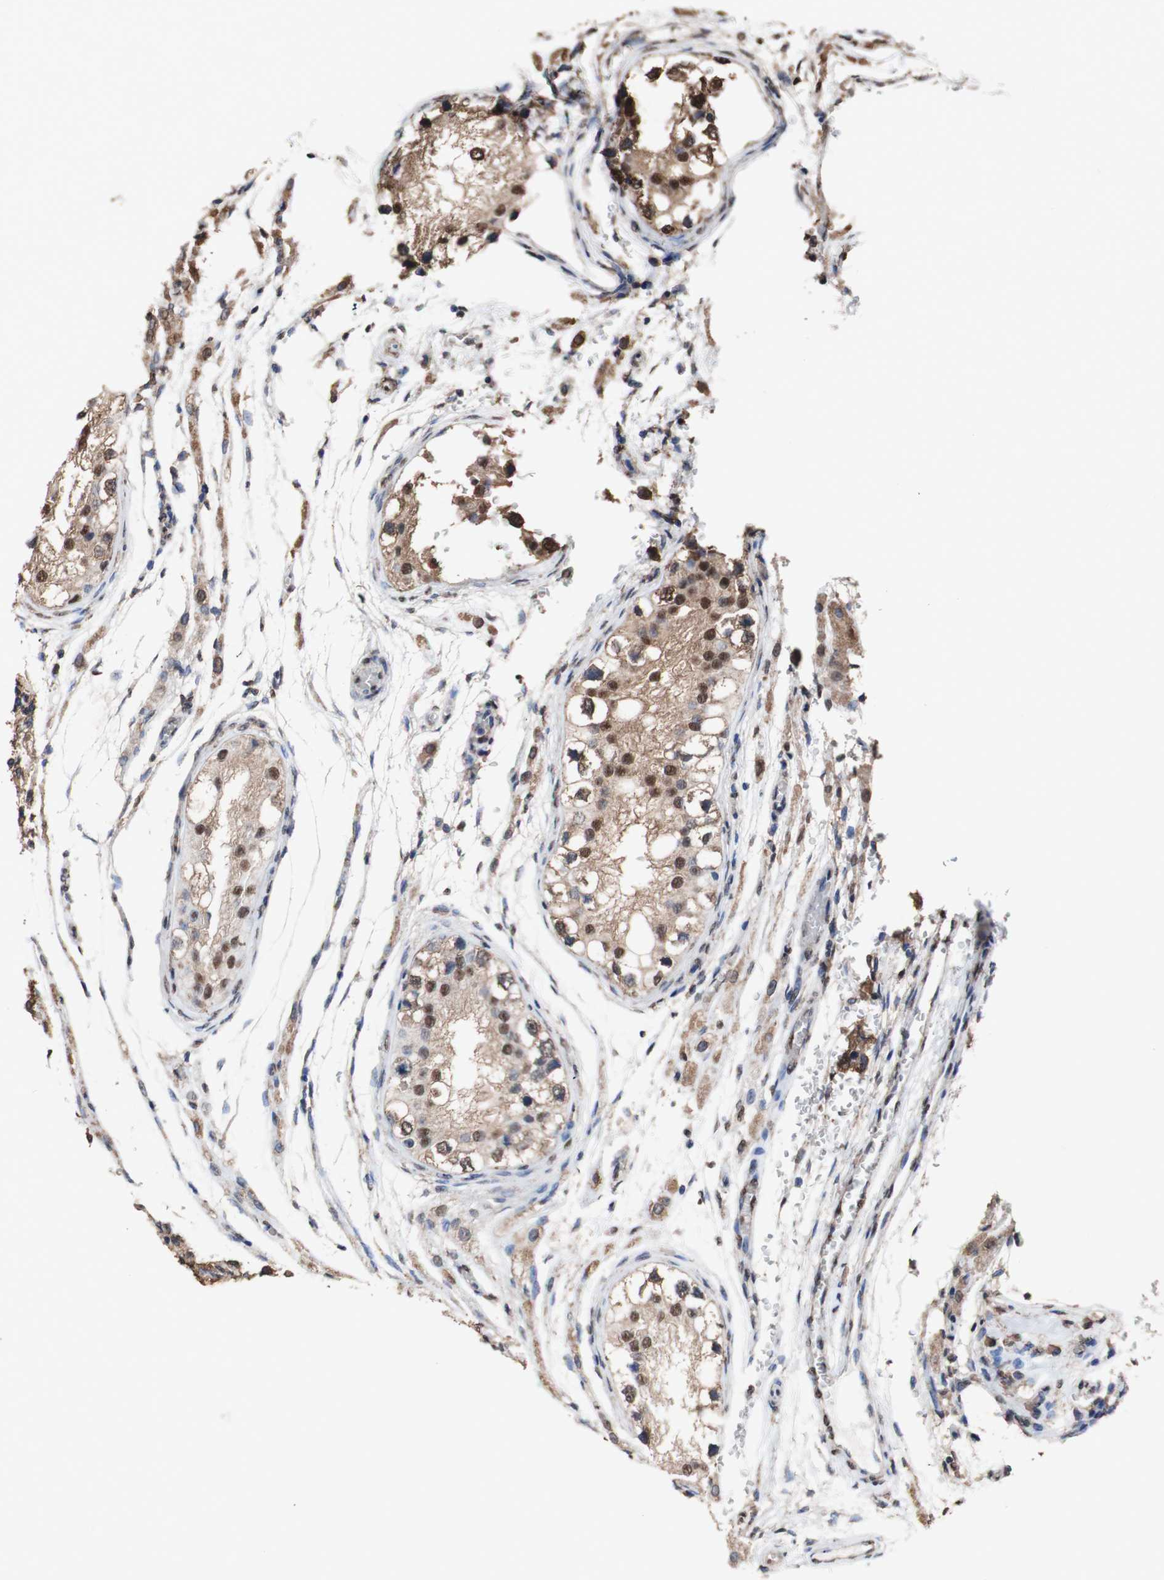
{"staining": {"intensity": "moderate", "quantity": ">75%", "location": "cytoplasmic/membranous,nuclear"}, "tissue": "testis cancer", "cell_type": "Tumor cells", "image_type": "cancer", "snomed": [{"axis": "morphology", "description": "Carcinoma, Embryonal, NOS"}, {"axis": "topography", "description": "Testis"}], "caption": "Moderate cytoplasmic/membranous and nuclear expression is present in about >75% of tumor cells in embryonal carcinoma (testis).", "gene": "PIDD1", "patient": {"sex": "male", "age": 21}}